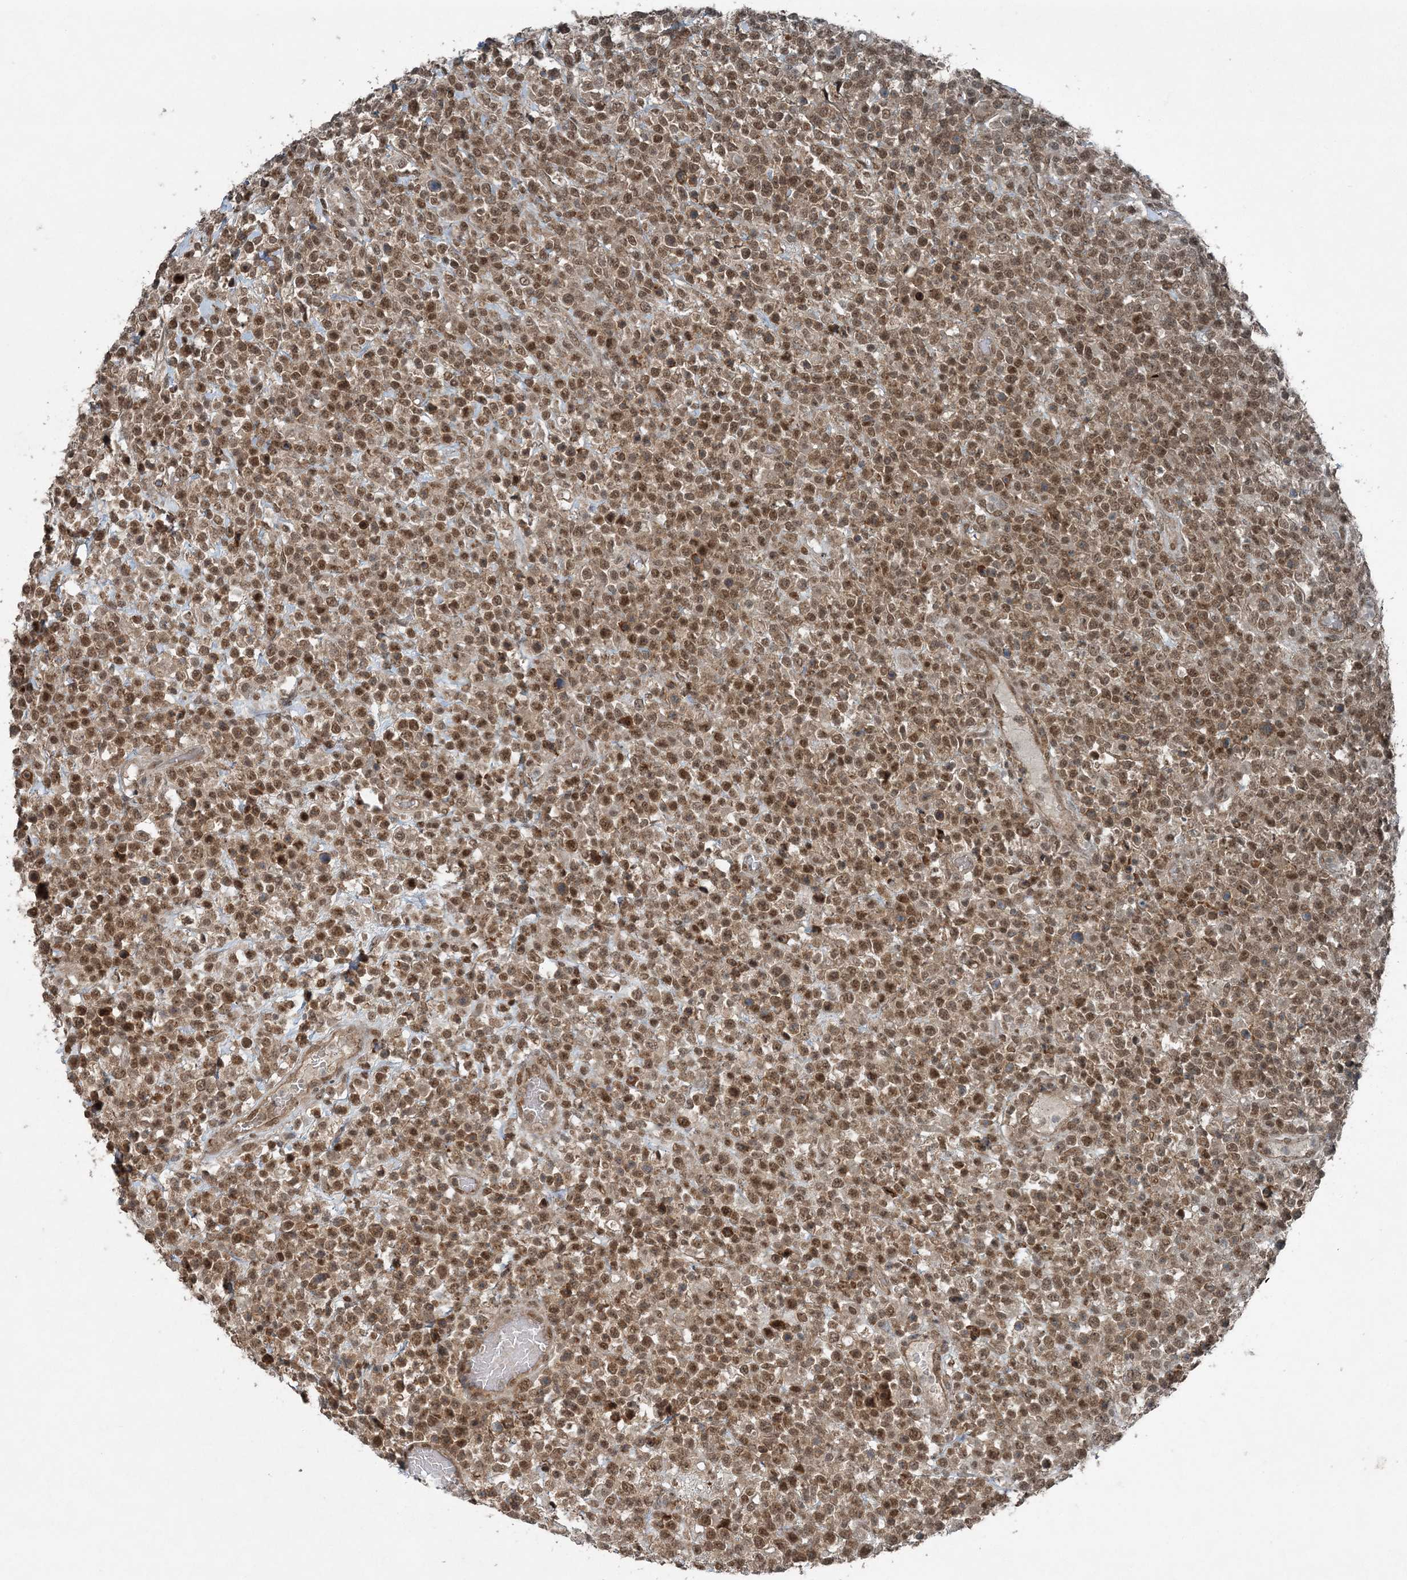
{"staining": {"intensity": "moderate", "quantity": ">75%", "location": "nuclear"}, "tissue": "lymphoma", "cell_type": "Tumor cells", "image_type": "cancer", "snomed": [{"axis": "morphology", "description": "Malignant lymphoma, non-Hodgkin's type, High grade"}, {"axis": "topography", "description": "Colon"}], "caption": "DAB immunohistochemical staining of lymphoma reveals moderate nuclear protein positivity in approximately >75% of tumor cells.", "gene": "COPS7B", "patient": {"sex": "female", "age": 53}}